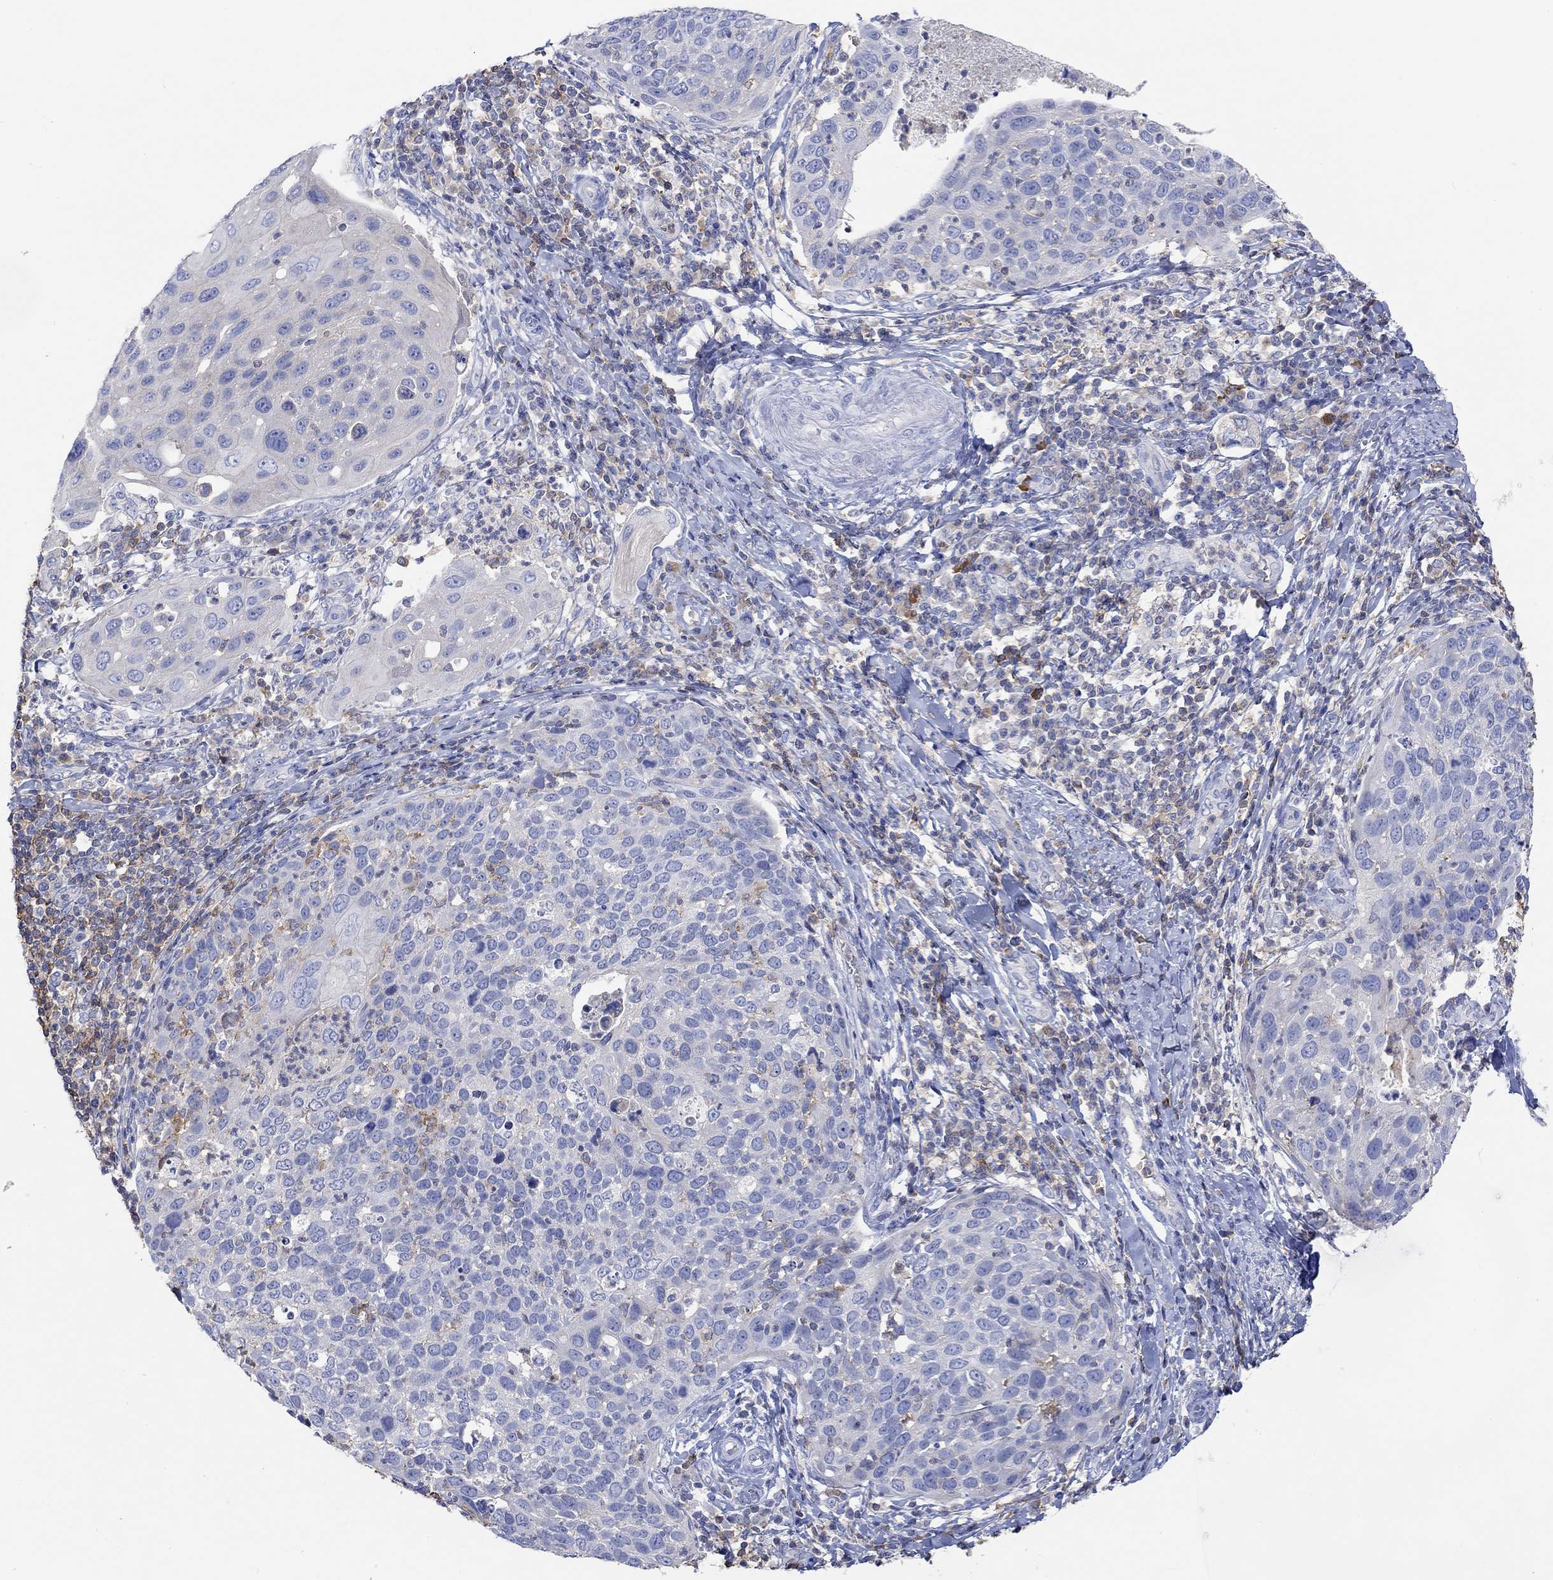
{"staining": {"intensity": "negative", "quantity": "none", "location": "none"}, "tissue": "cervical cancer", "cell_type": "Tumor cells", "image_type": "cancer", "snomed": [{"axis": "morphology", "description": "Squamous cell carcinoma, NOS"}, {"axis": "topography", "description": "Cervix"}], "caption": "This is an IHC image of cervical squamous cell carcinoma. There is no expression in tumor cells.", "gene": "GCM1", "patient": {"sex": "female", "age": 54}}